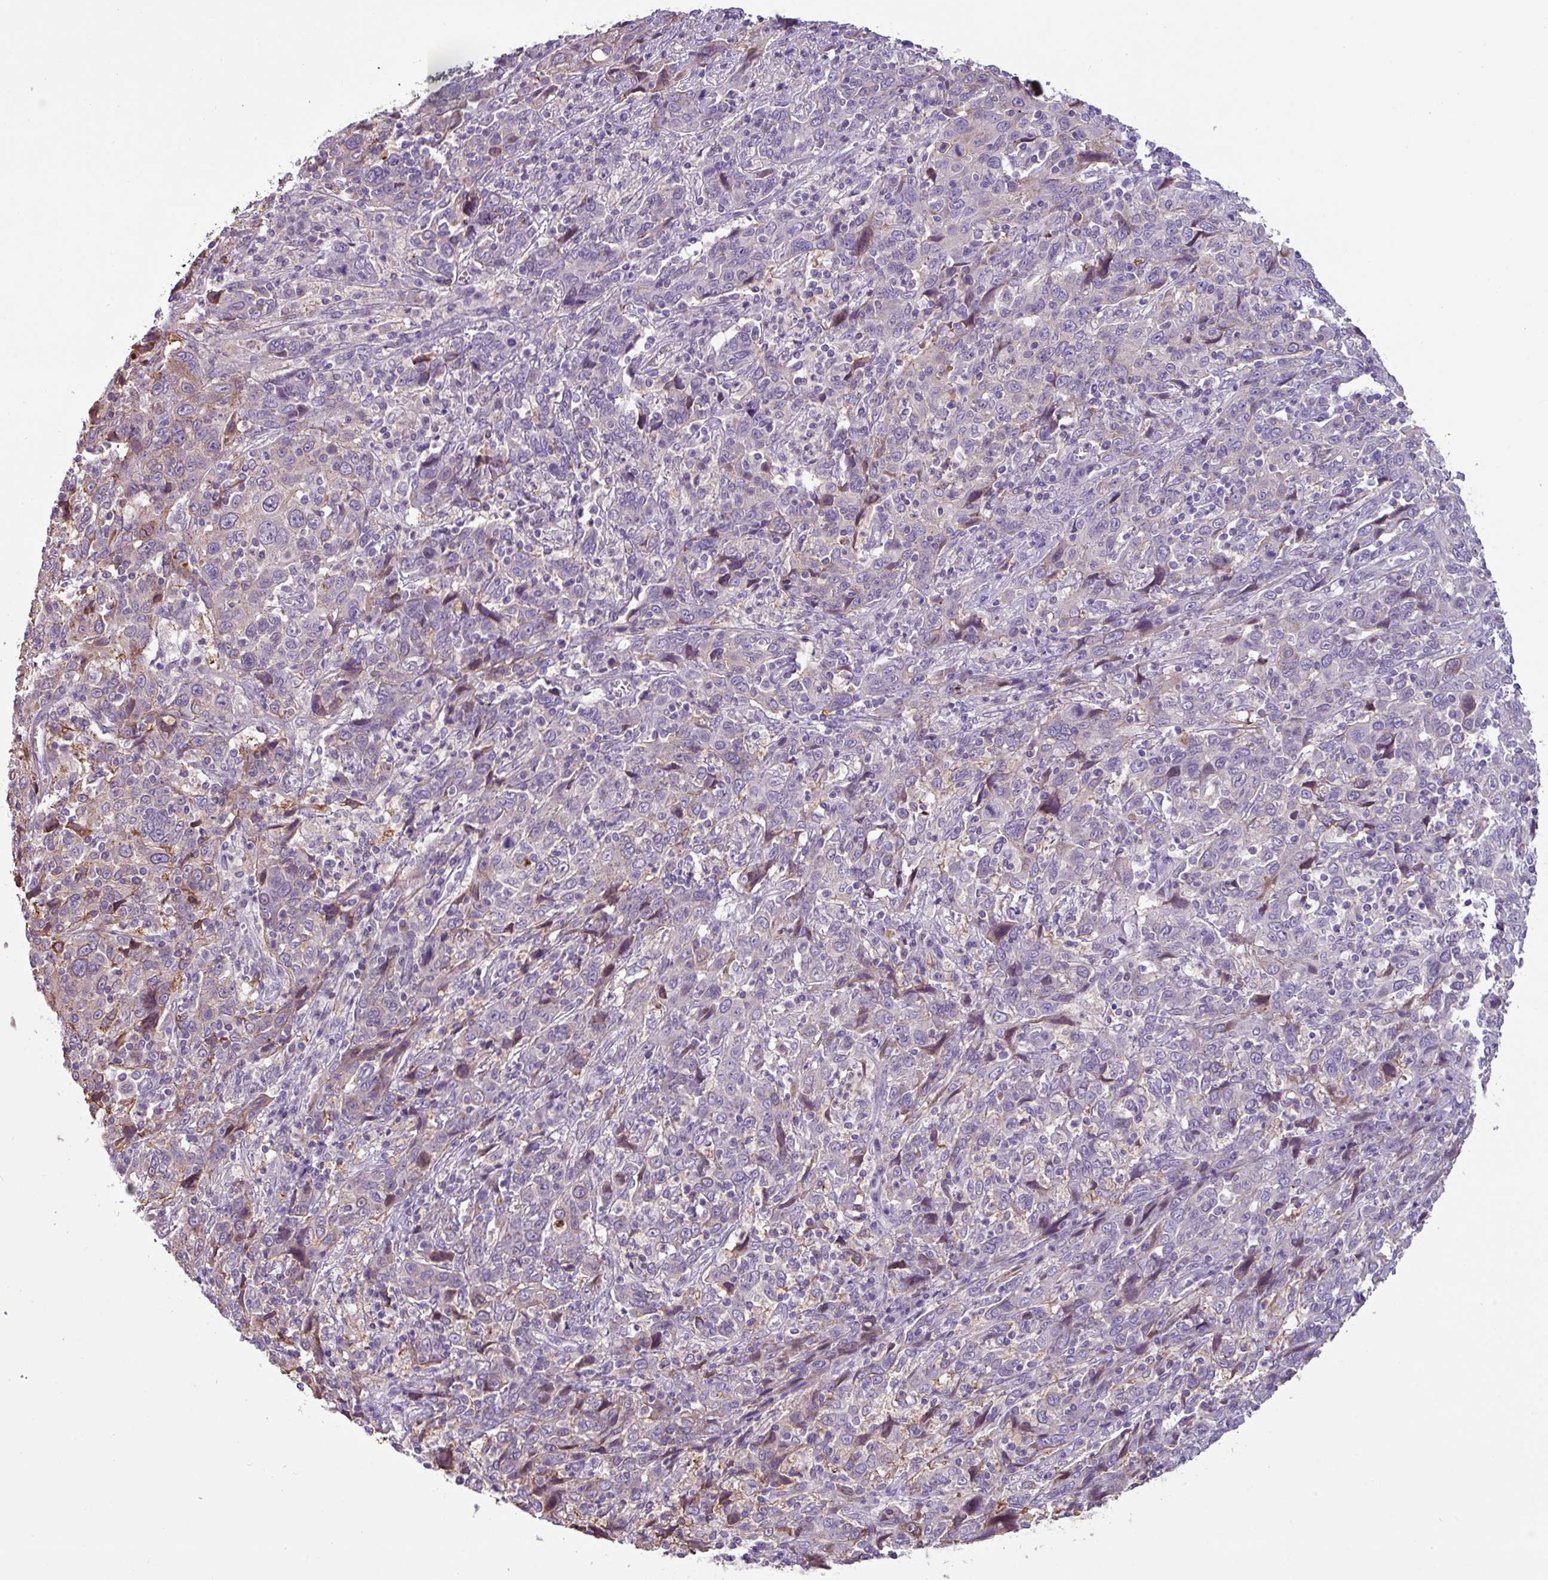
{"staining": {"intensity": "weak", "quantity": "25%-75%", "location": "cytoplasmic/membranous"}, "tissue": "cervical cancer", "cell_type": "Tumor cells", "image_type": "cancer", "snomed": [{"axis": "morphology", "description": "Squamous cell carcinoma, NOS"}, {"axis": "topography", "description": "Cervix"}], "caption": "About 25%-75% of tumor cells in human cervical cancer show weak cytoplasmic/membranous protein staining as visualized by brown immunohistochemical staining.", "gene": "PNLDC1", "patient": {"sex": "female", "age": 46}}